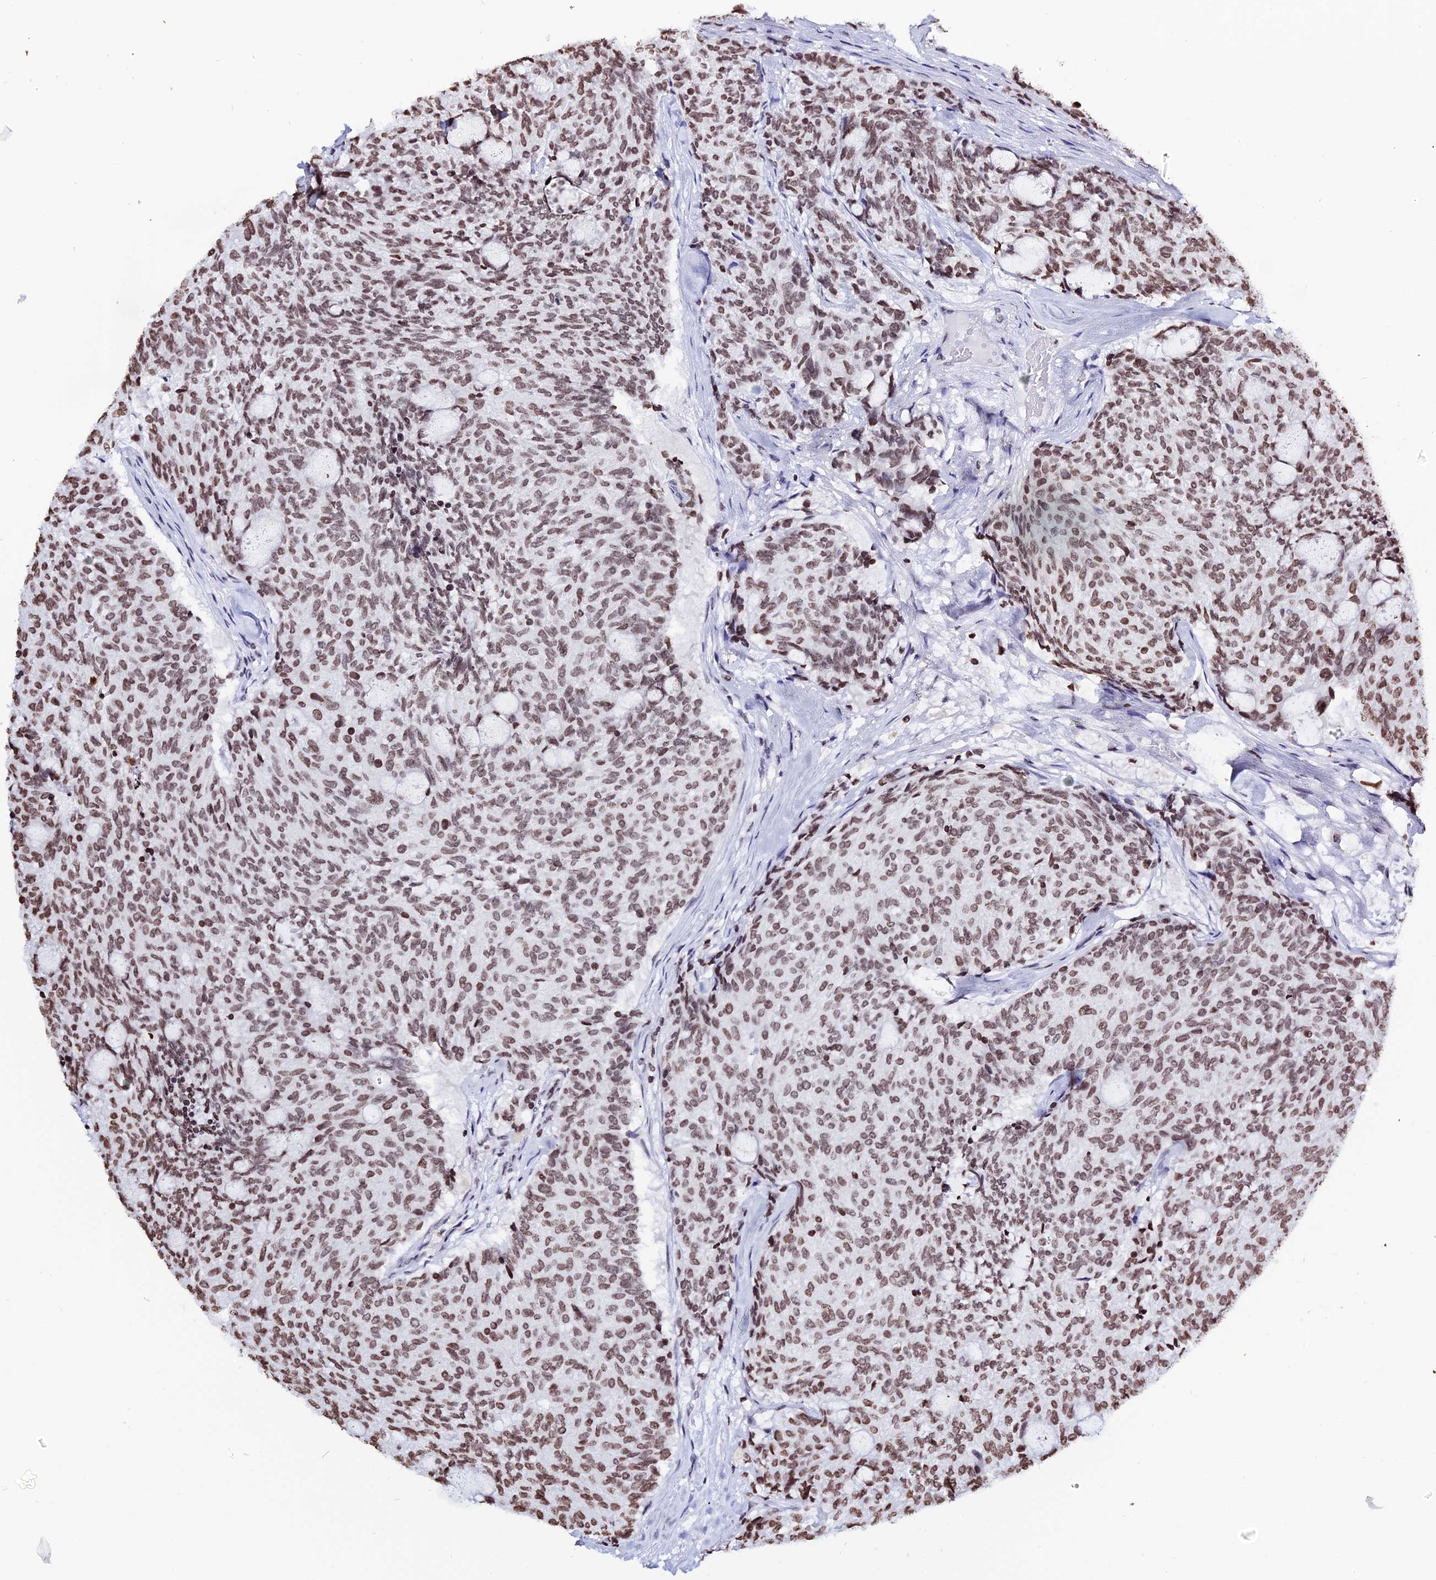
{"staining": {"intensity": "moderate", "quantity": ">75%", "location": "nuclear"}, "tissue": "carcinoid", "cell_type": "Tumor cells", "image_type": "cancer", "snomed": [{"axis": "morphology", "description": "Carcinoid, malignant, NOS"}, {"axis": "topography", "description": "Pancreas"}], "caption": "IHC of malignant carcinoid reveals medium levels of moderate nuclear positivity in about >75% of tumor cells.", "gene": "MACROH2A2", "patient": {"sex": "female", "age": 54}}